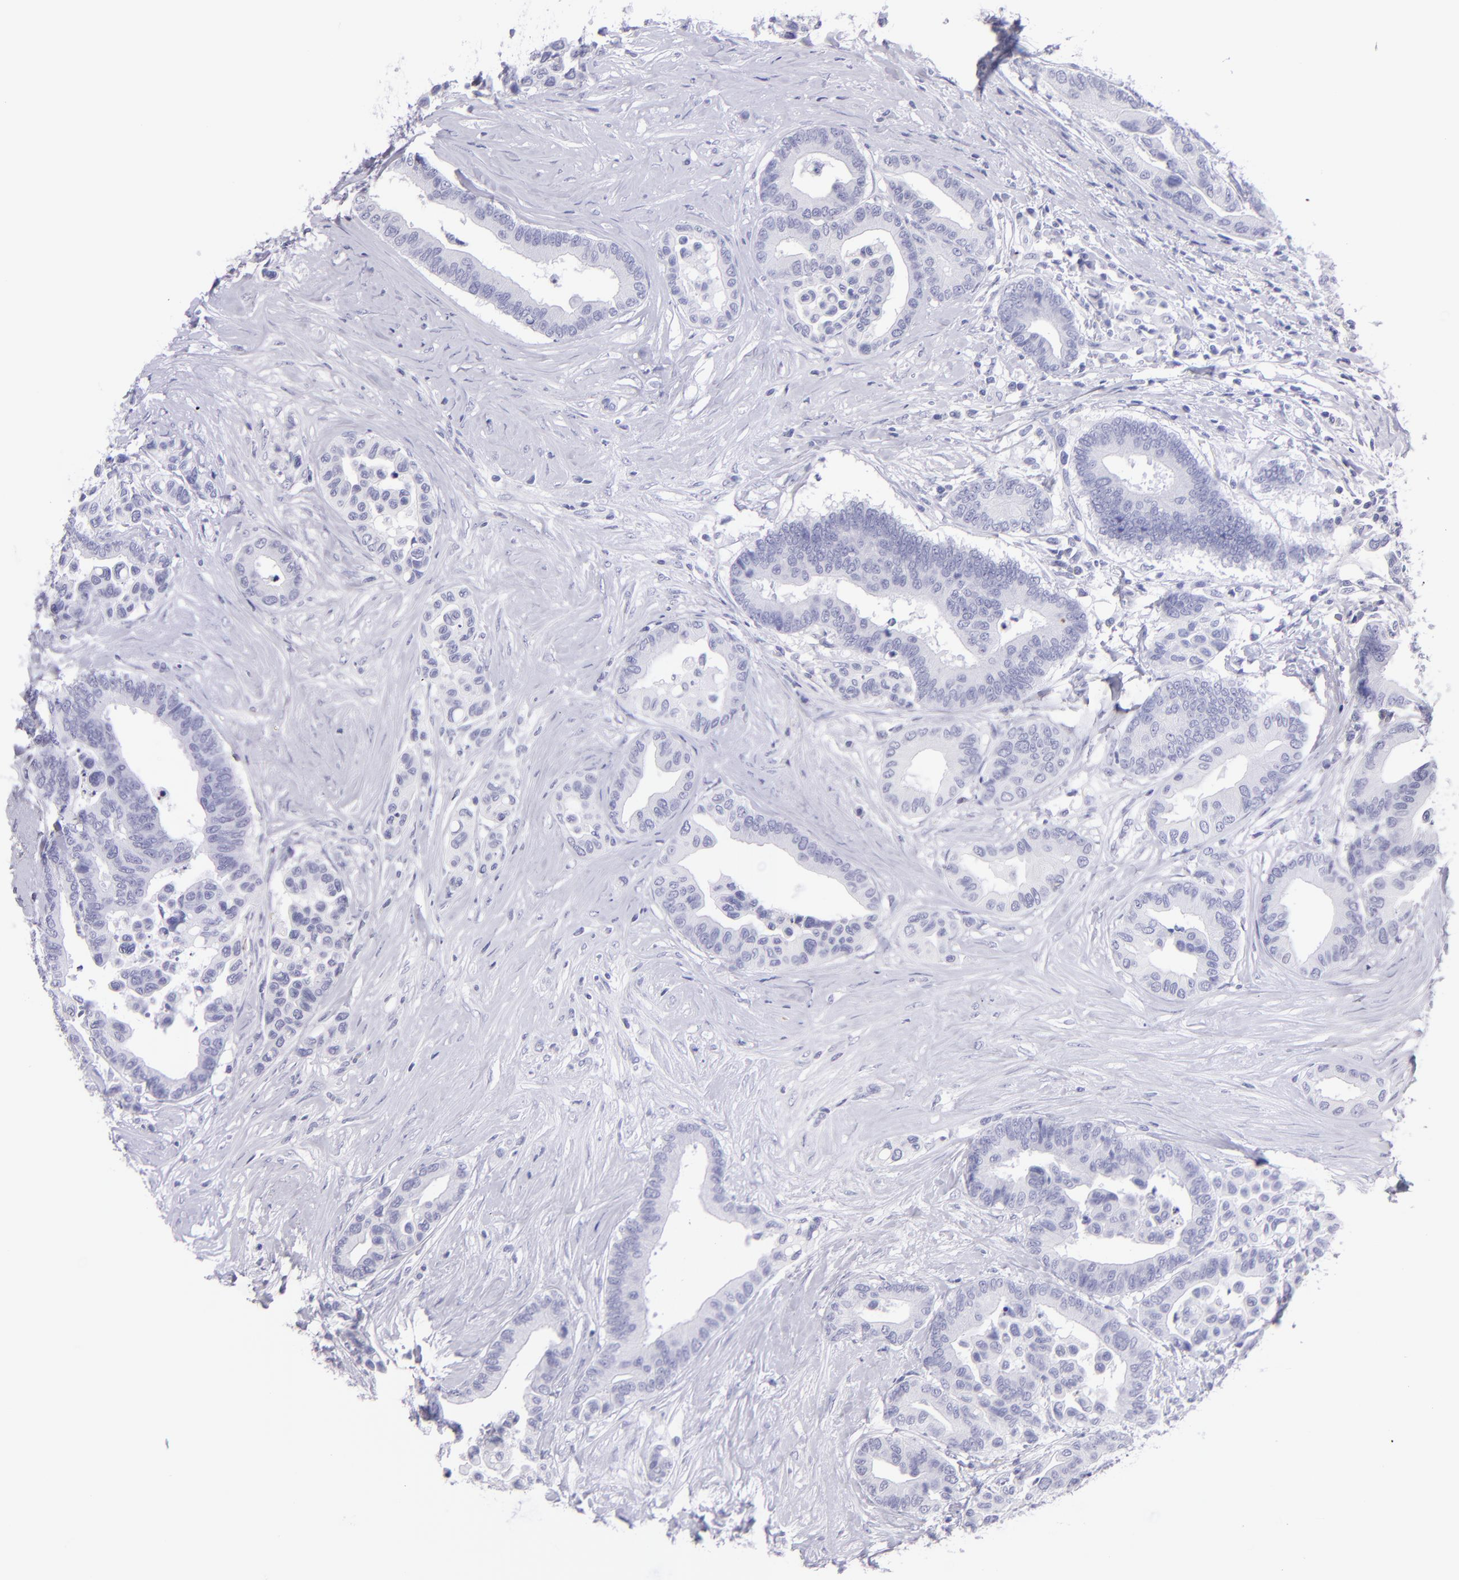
{"staining": {"intensity": "negative", "quantity": "none", "location": "none"}, "tissue": "colorectal cancer", "cell_type": "Tumor cells", "image_type": "cancer", "snomed": [{"axis": "morphology", "description": "Adenocarcinoma, NOS"}, {"axis": "topography", "description": "Colon"}], "caption": "Immunohistochemistry of human adenocarcinoma (colorectal) displays no positivity in tumor cells.", "gene": "CNP", "patient": {"sex": "male", "age": 82}}